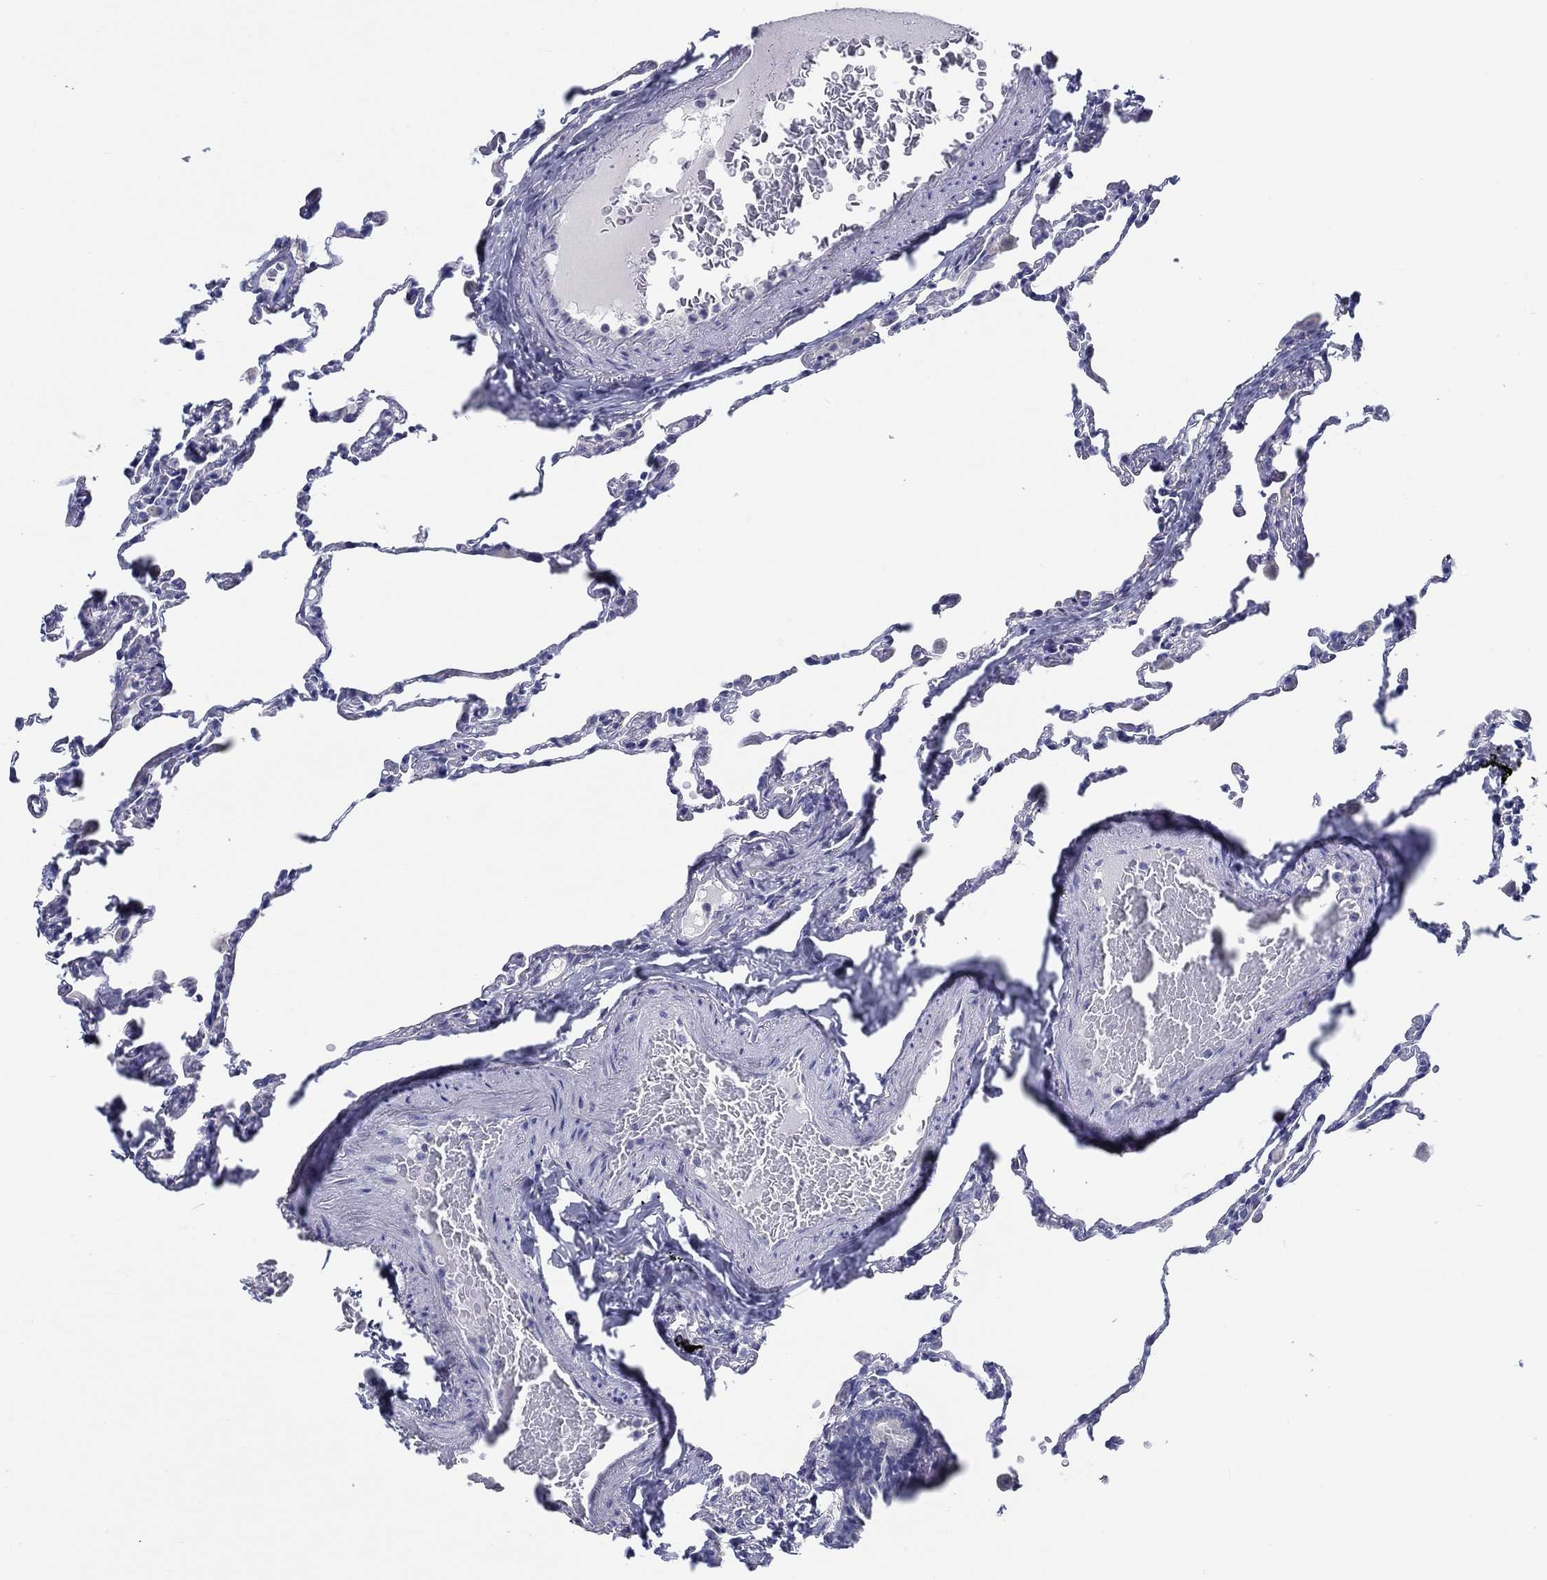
{"staining": {"intensity": "negative", "quantity": "none", "location": "none"}, "tissue": "lung", "cell_type": "Alveolar cells", "image_type": "normal", "snomed": [{"axis": "morphology", "description": "Normal tissue, NOS"}, {"axis": "topography", "description": "Lung"}], "caption": "This image is of normal lung stained with immunohistochemistry to label a protein in brown with the nuclei are counter-stained blue. There is no staining in alveolar cells.", "gene": "HAPLN4", "patient": {"sex": "female", "age": 57}}